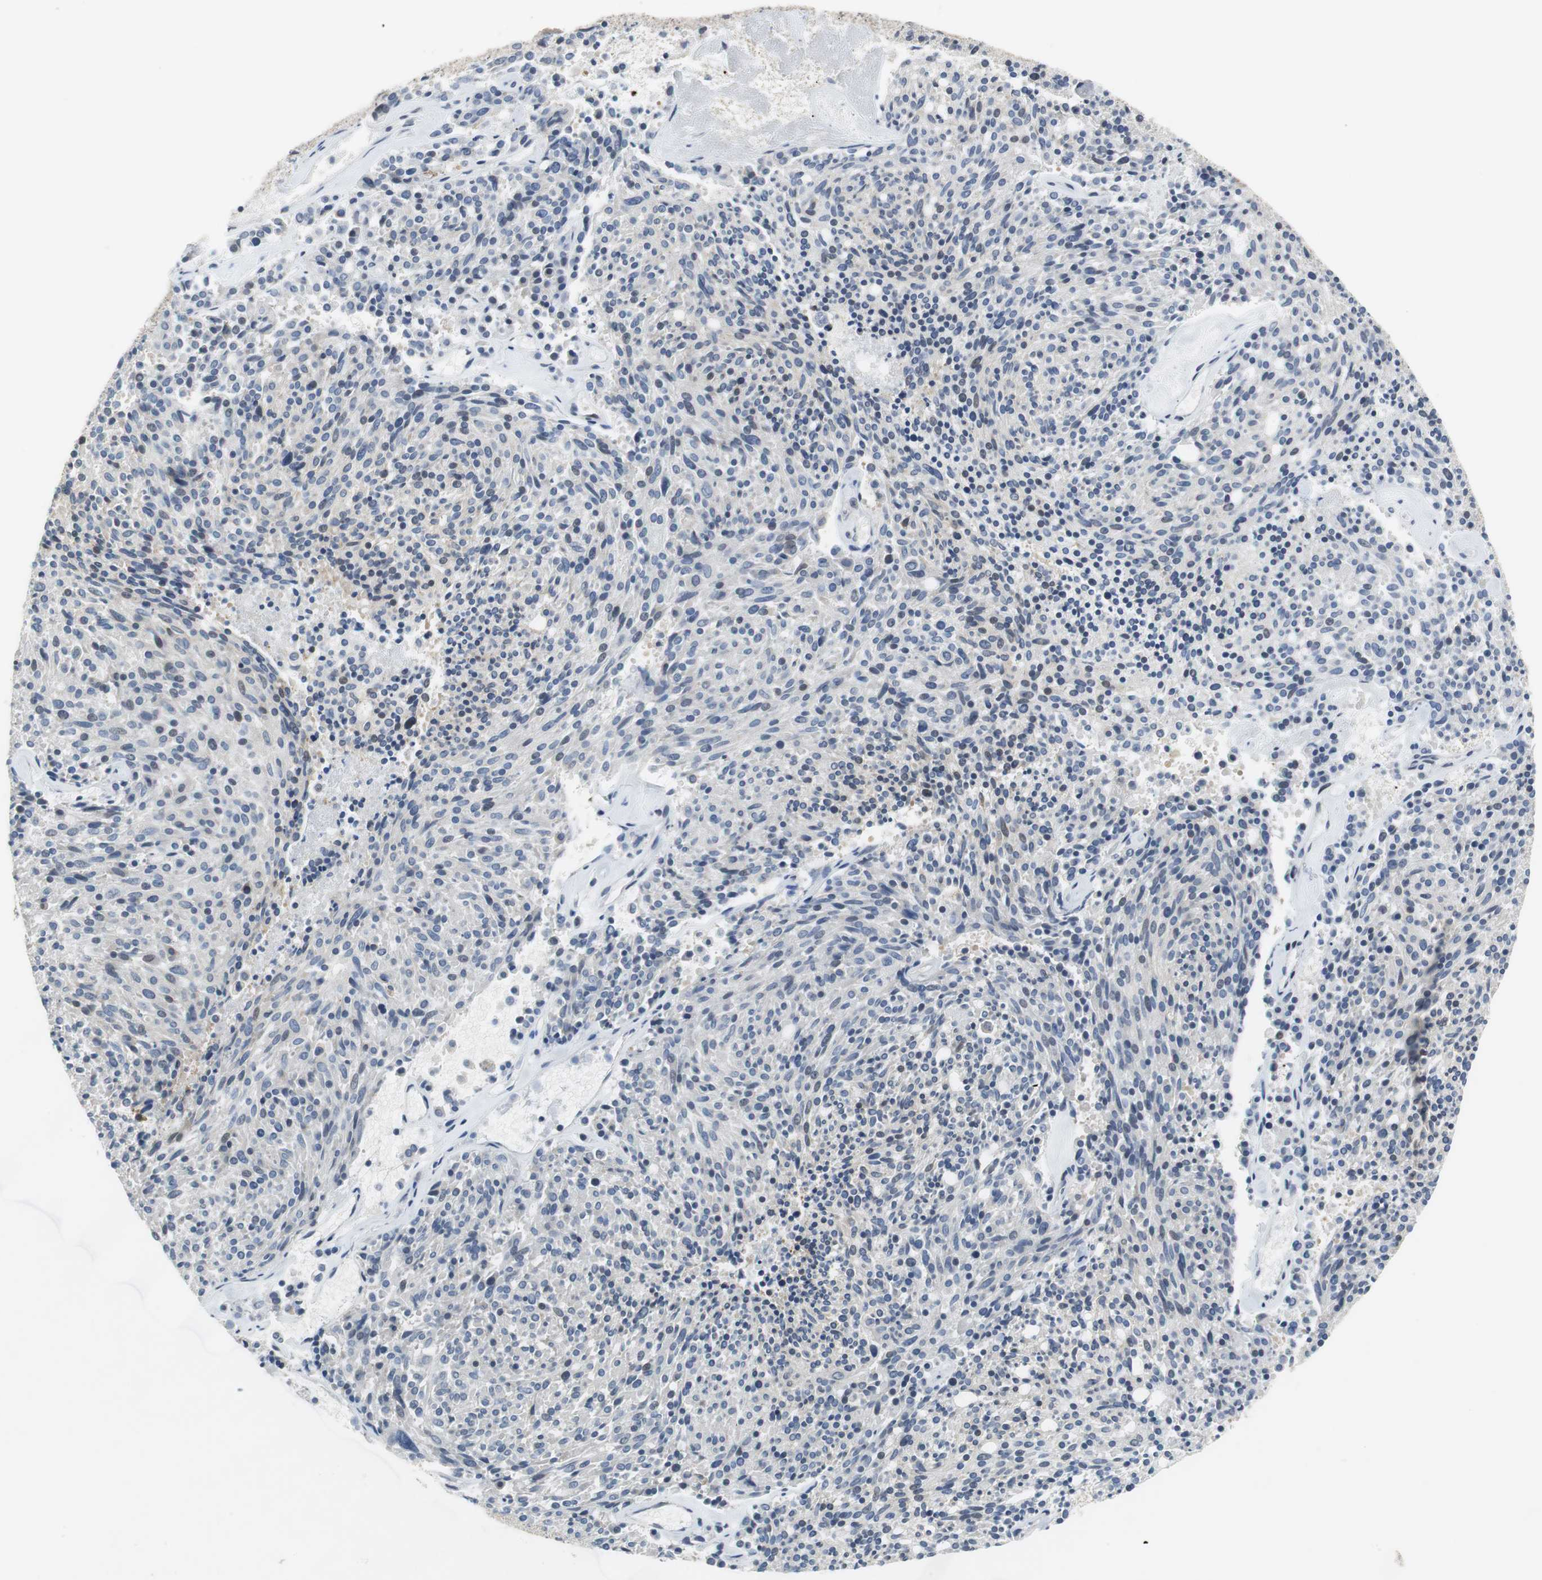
{"staining": {"intensity": "weak", "quantity": "<25%", "location": "cytoplasmic/membranous"}, "tissue": "carcinoid", "cell_type": "Tumor cells", "image_type": "cancer", "snomed": [{"axis": "morphology", "description": "Carcinoid, malignant, NOS"}, {"axis": "topography", "description": "Pancreas"}], "caption": "This is an IHC image of carcinoid. There is no positivity in tumor cells.", "gene": "GLCCI1", "patient": {"sex": "female", "age": 54}}